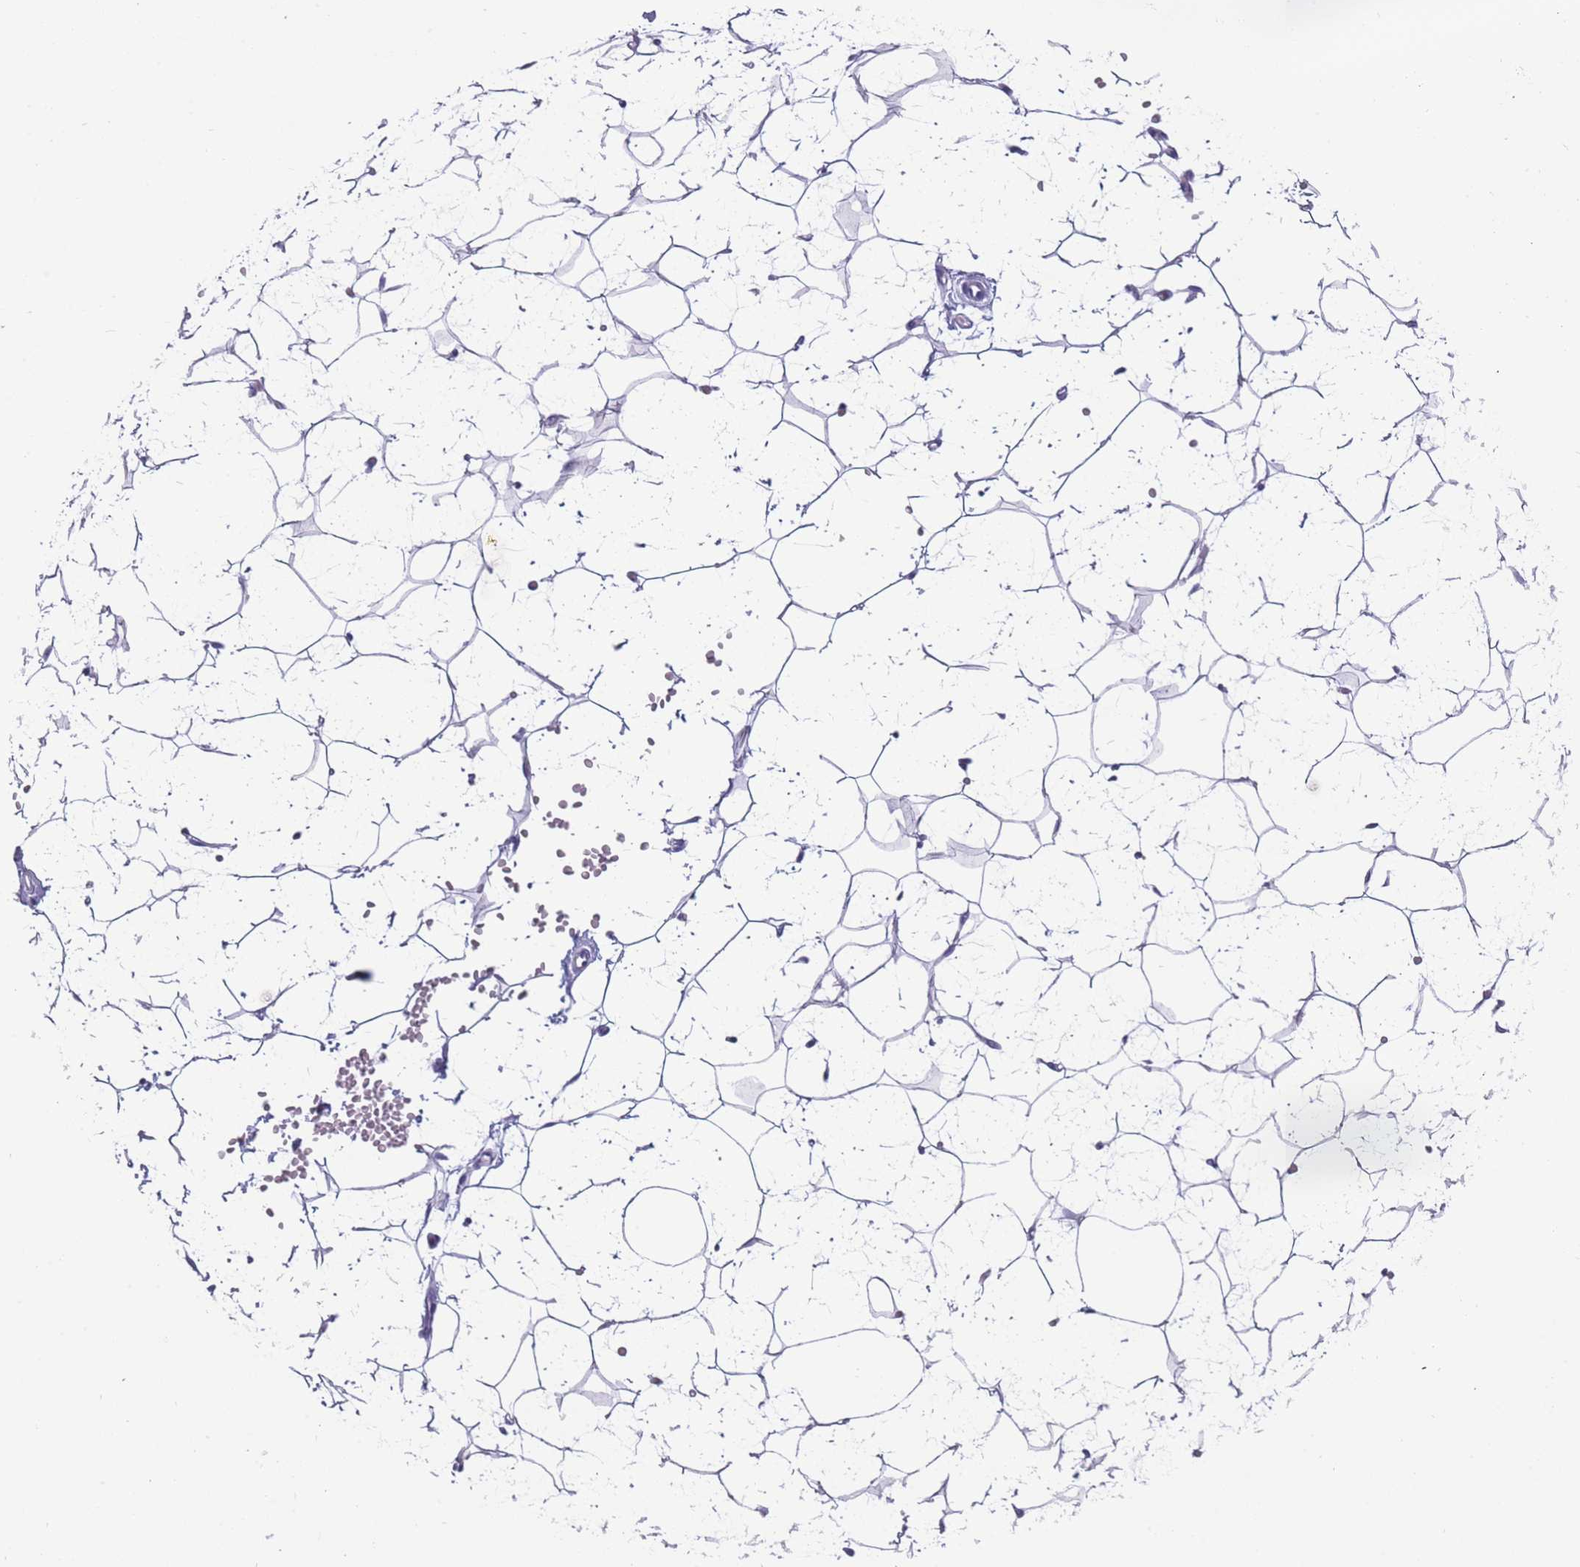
{"staining": {"intensity": "negative", "quantity": "none", "location": "none"}, "tissue": "adipose tissue", "cell_type": "Adipocytes", "image_type": "normal", "snomed": [{"axis": "morphology", "description": "Normal tissue, NOS"}, {"axis": "topography", "description": "Breast"}], "caption": "IHC of normal human adipose tissue demonstrates no expression in adipocytes.", "gene": "INTS2", "patient": {"sex": "female", "age": 23}}